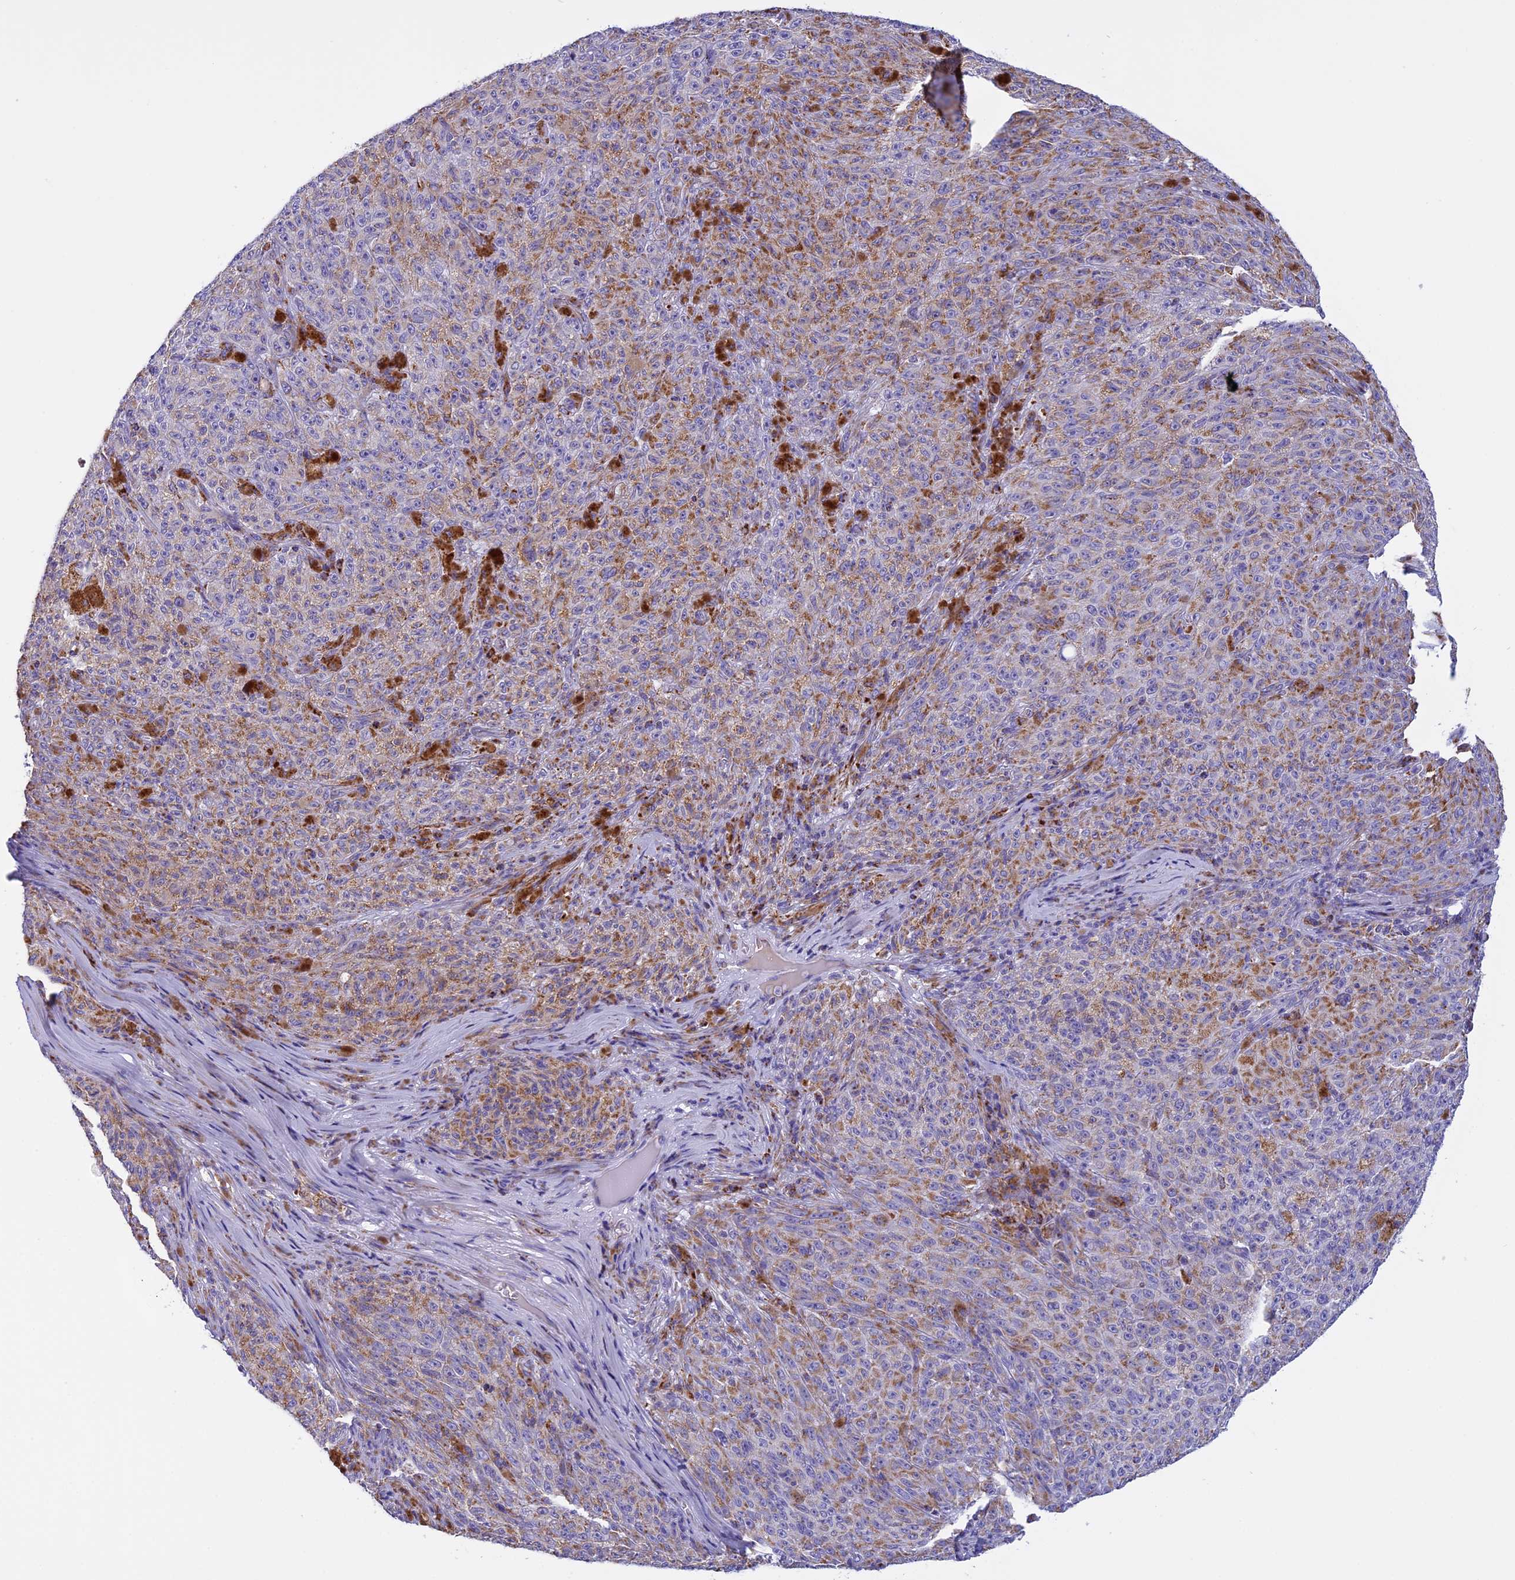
{"staining": {"intensity": "weak", "quantity": ">75%", "location": "cytoplasmic/membranous"}, "tissue": "melanoma", "cell_type": "Tumor cells", "image_type": "cancer", "snomed": [{"axis": "morphology", "description": "Malignant melanoma, NOS"}, {"axis": "topography", "description": "Skin"}], "caption": "About >75% of tumor cells in melanoma display weak cytoplasmic/membranous protein expression as visualized by brown immunohistochemical staining.", "gene": "KCNG1", "patient": {"sex": "female", "age": 82}}